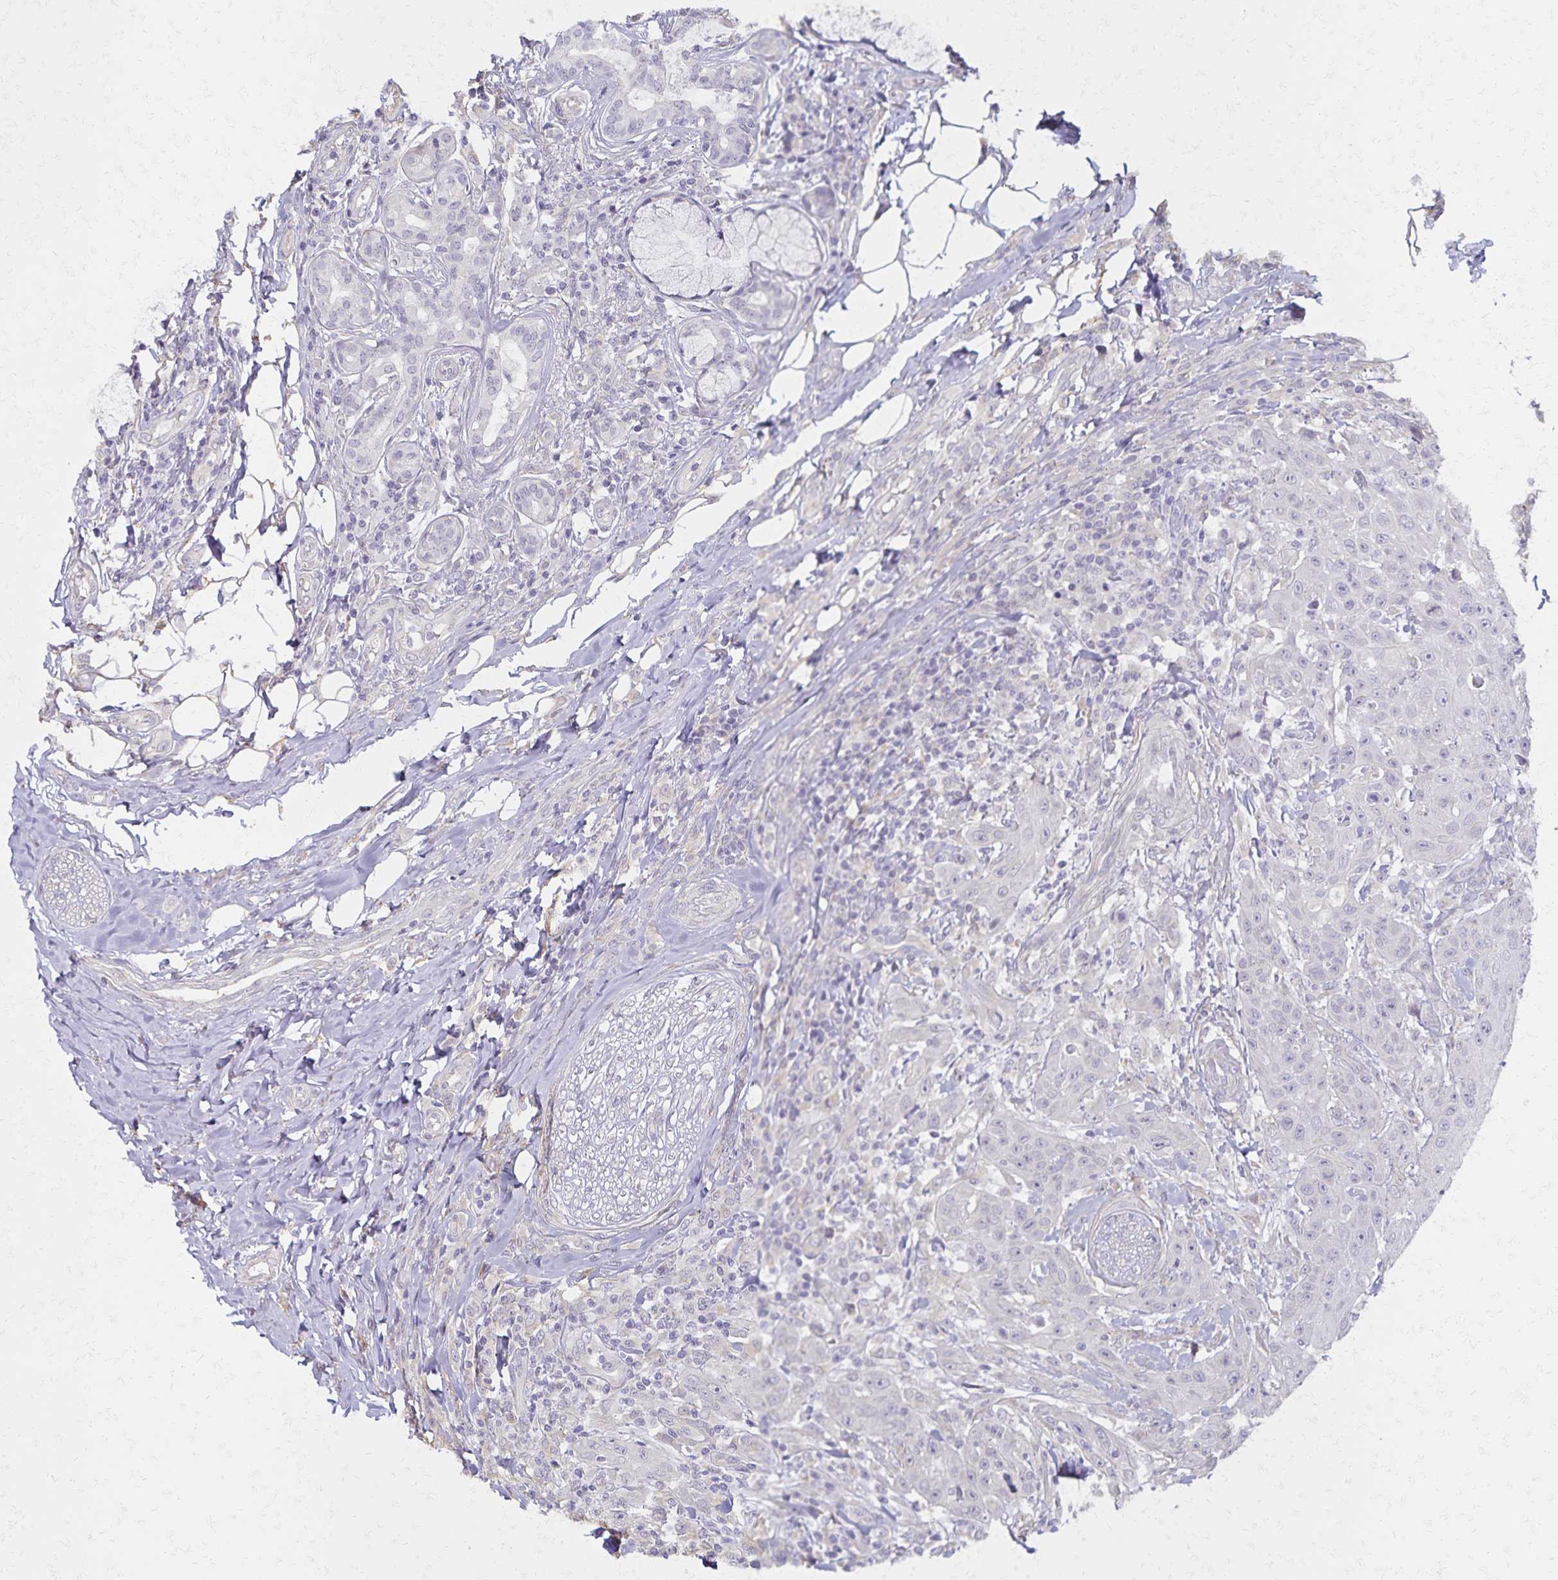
{"staining": {"intensity": "negative", "quantity": "none", "location": "none"}, "tissue": "head and neck cancer", "cell_type": "Tumor cells", "image_type": "cancer", "snomed": [{"axis": "morphology", "description": "Normal tissue, NOS"}, {"axis": "morphology", "description": "Squamous cell carcinoma, NOS"}, {"axis": "topography", "description": "Oral tissue"}, {"axis": "topography", "description": "Head-Neck"}], "caption": "DAB (3,3'-diaminobenzidine) immunohistochemical staining of head and neck cancer exhibits no significant positivity in tumor cells. The staining was performed using DAB to visualize the protein expression in brown, while the nuclei were stained in blue with hematoxylin (Magnification: 20x).", "gene": "KISS1", "patient": {"sex": "female", "age": 55}}